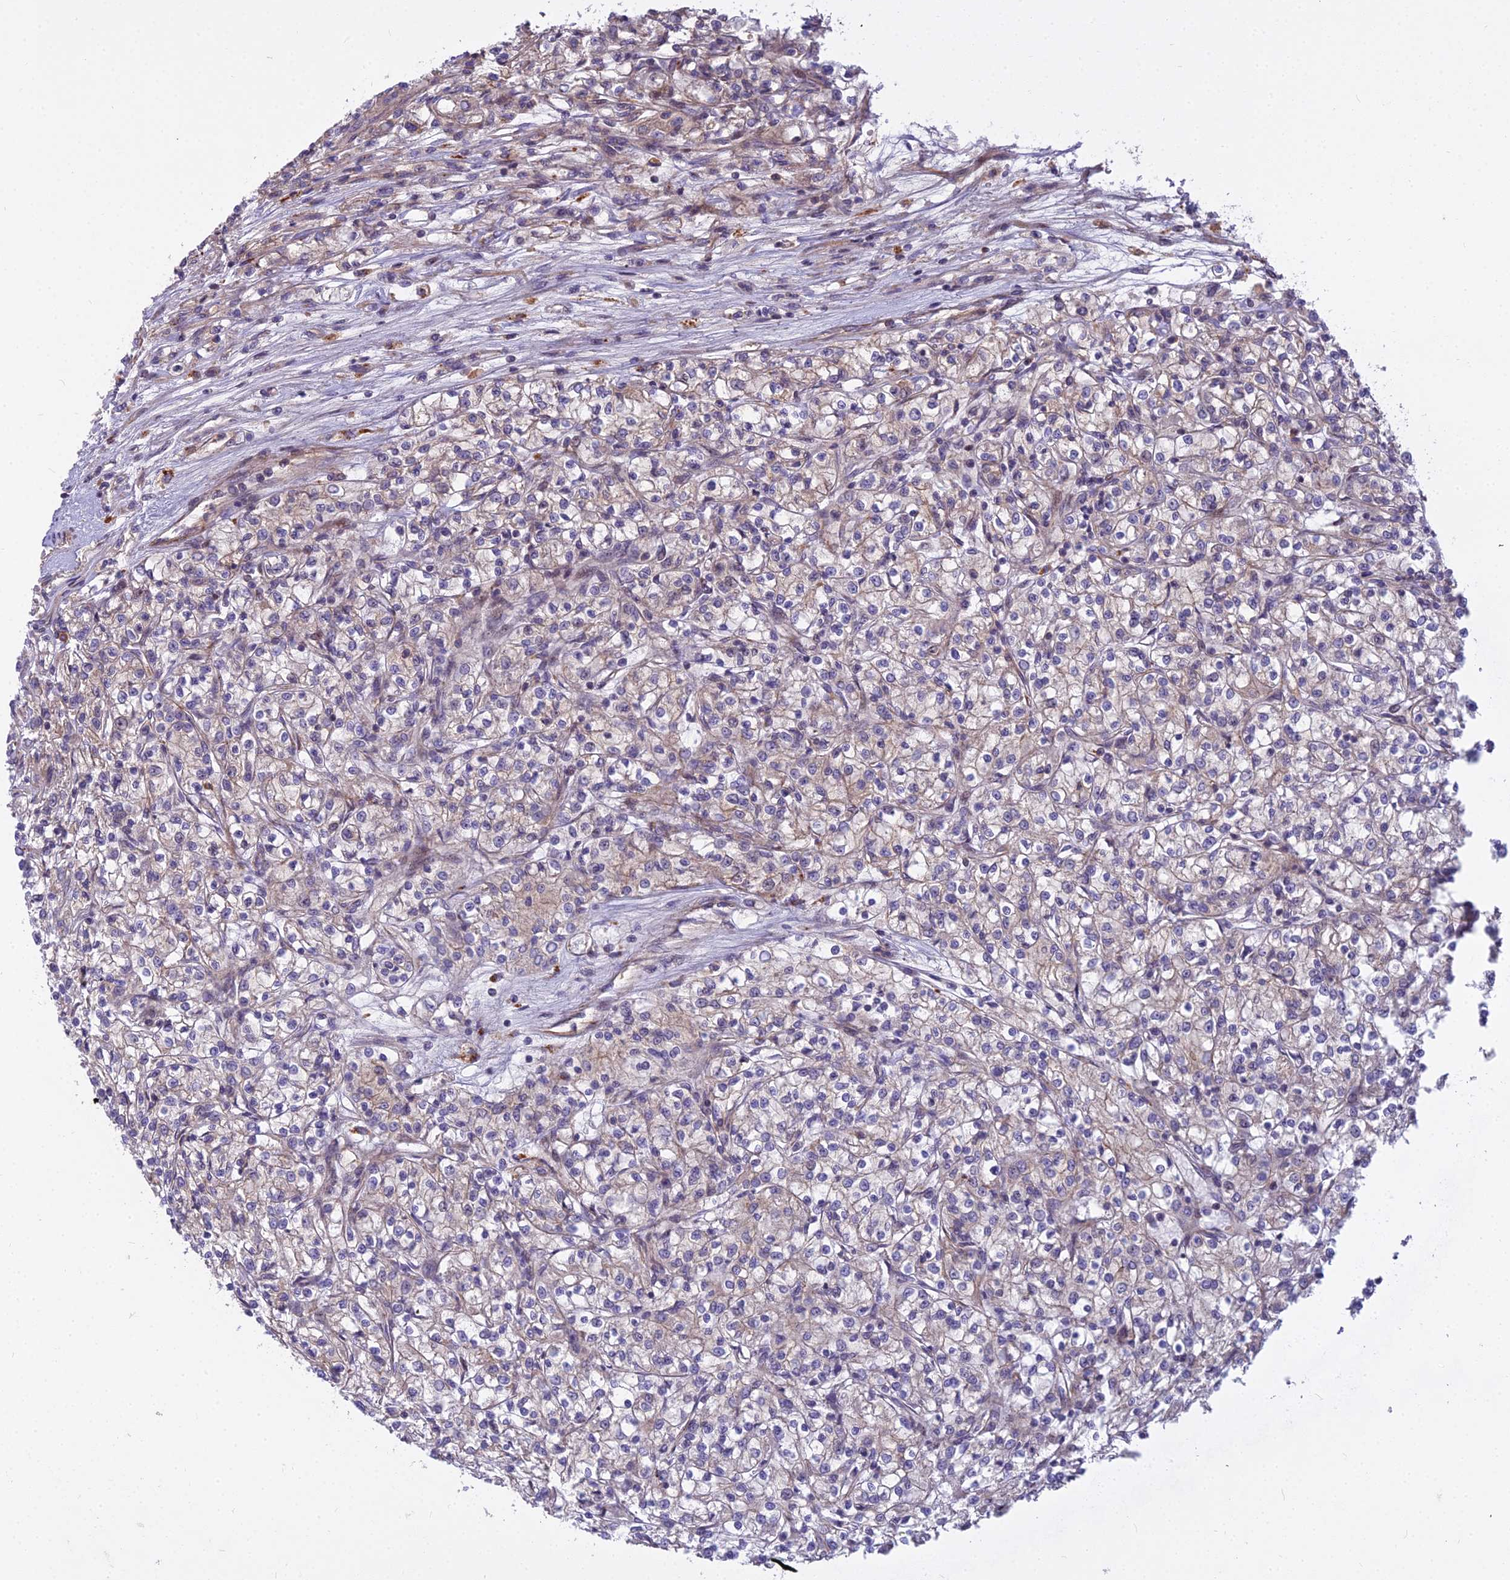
{"staining": {"intensity": "weak", "quantity": "<25%", "location": "cytoplasmic/membranous"}, "tissue": "renal cancer", "cell_type": "Tumor cells", "image_type": "cancer", "snomed": [{"axis": "morphology", "description": "Adenocarcinoma, NOS"}, {"axis": "topography", "description": "Kidney"}], "caption": "This image is of renal adenocarcinoma stained with IHC to label a protein in brown with the nuclei are counter-stained blue. There is no positivity in tumor cells.", "gene": "GLYATL3", "patient": {"sex": "female", "age": 59}}